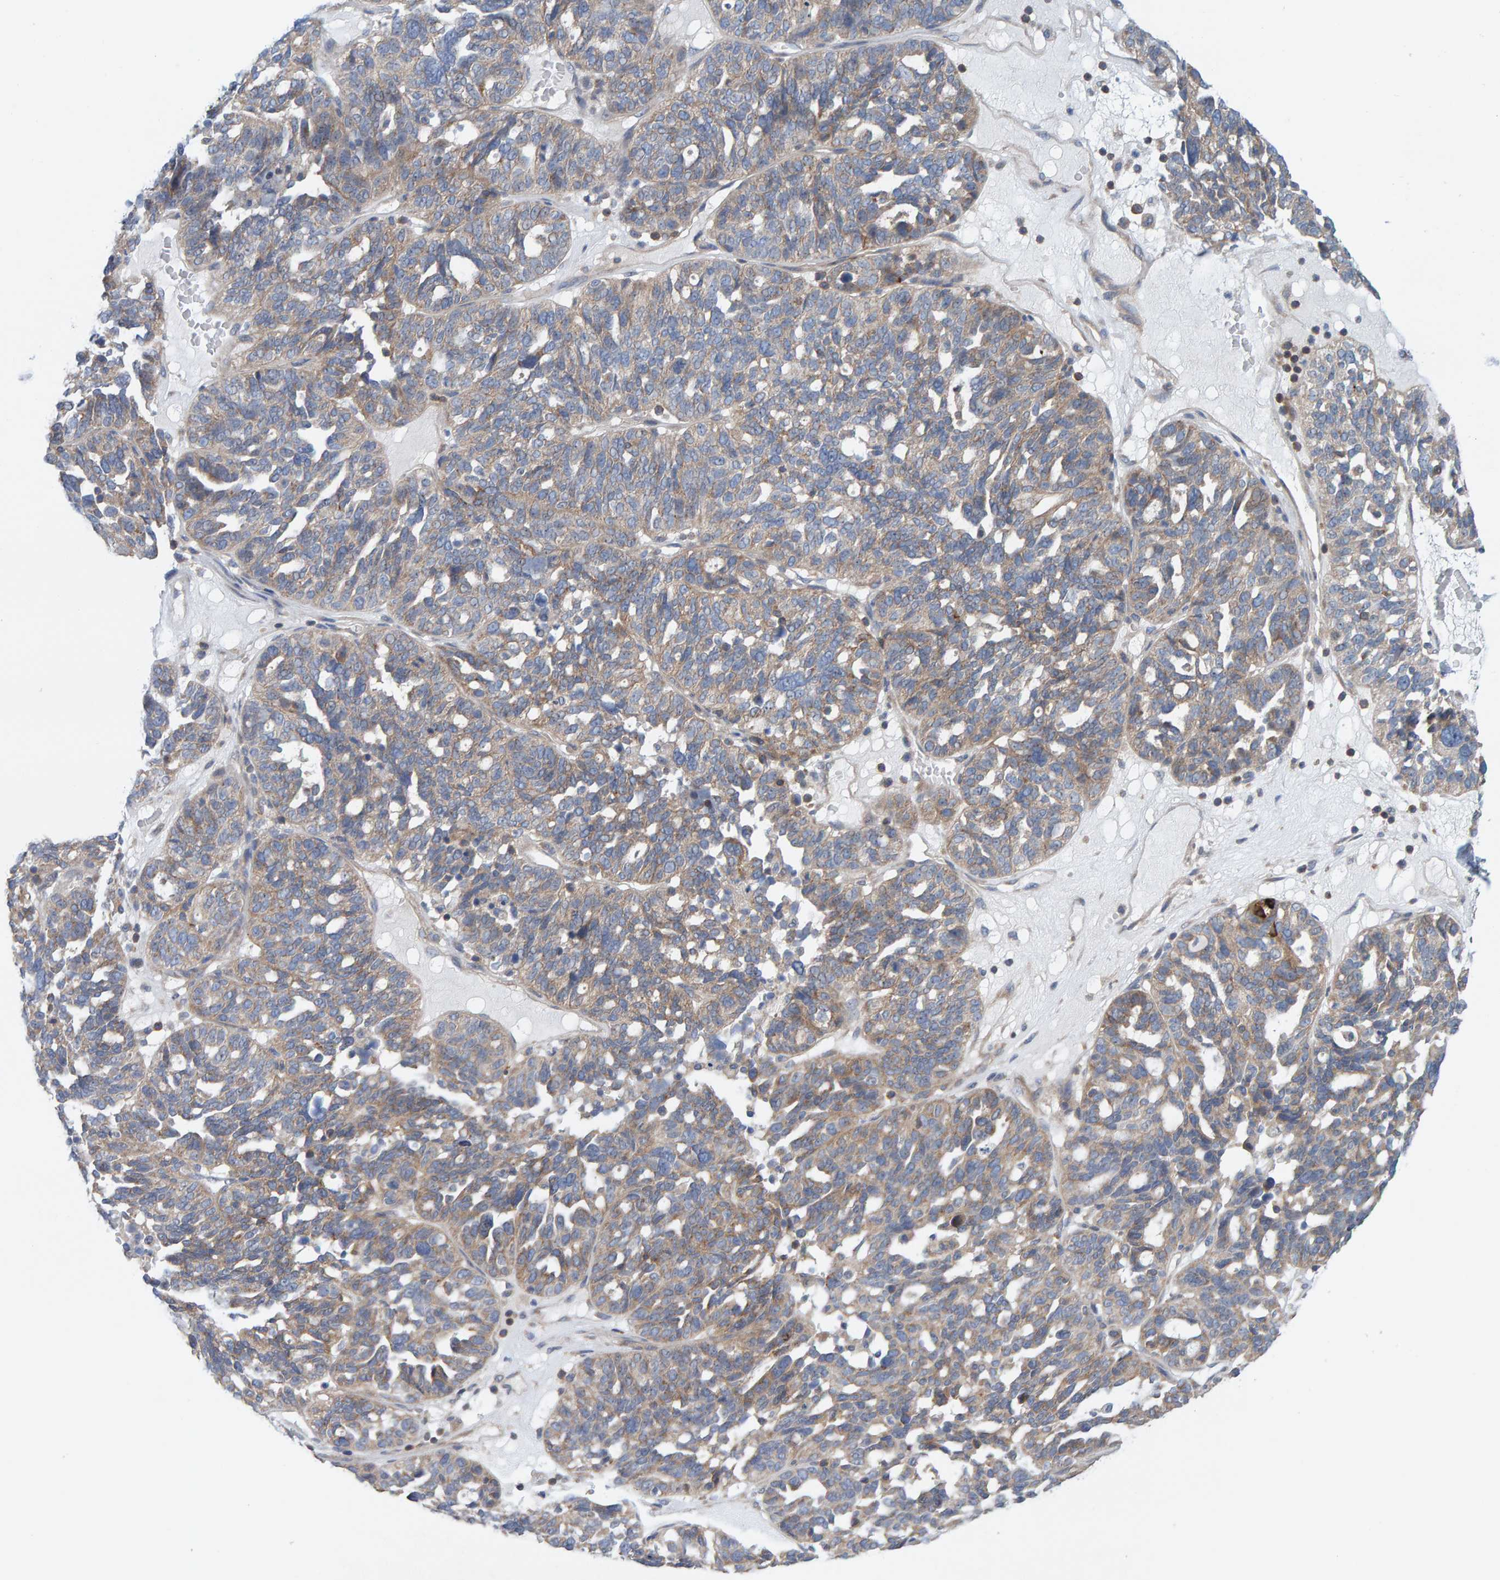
{"staining": {"intensity": "weak", "quantity": "25%-75%", "location": "cytoplasmic/membranous"}, "tissue": "ovarian cancer", "cell_type": "Tumor cells", "image_type": "cancer", "snomed": [{"axis": "morphology", "description": "Cystadenocarcinoma, serous, NOS"}, {"axis": "topography", "description": "Ovary"}], "caption": "Protein expression analysis of human ovarian serous cystadenocarcinoma reveals weak cytoplasmic/membranous staining in approximately 25%-75% of tumor cells.", "gene": "CCM2", "patient": {"sex": "female", "age": 59}}